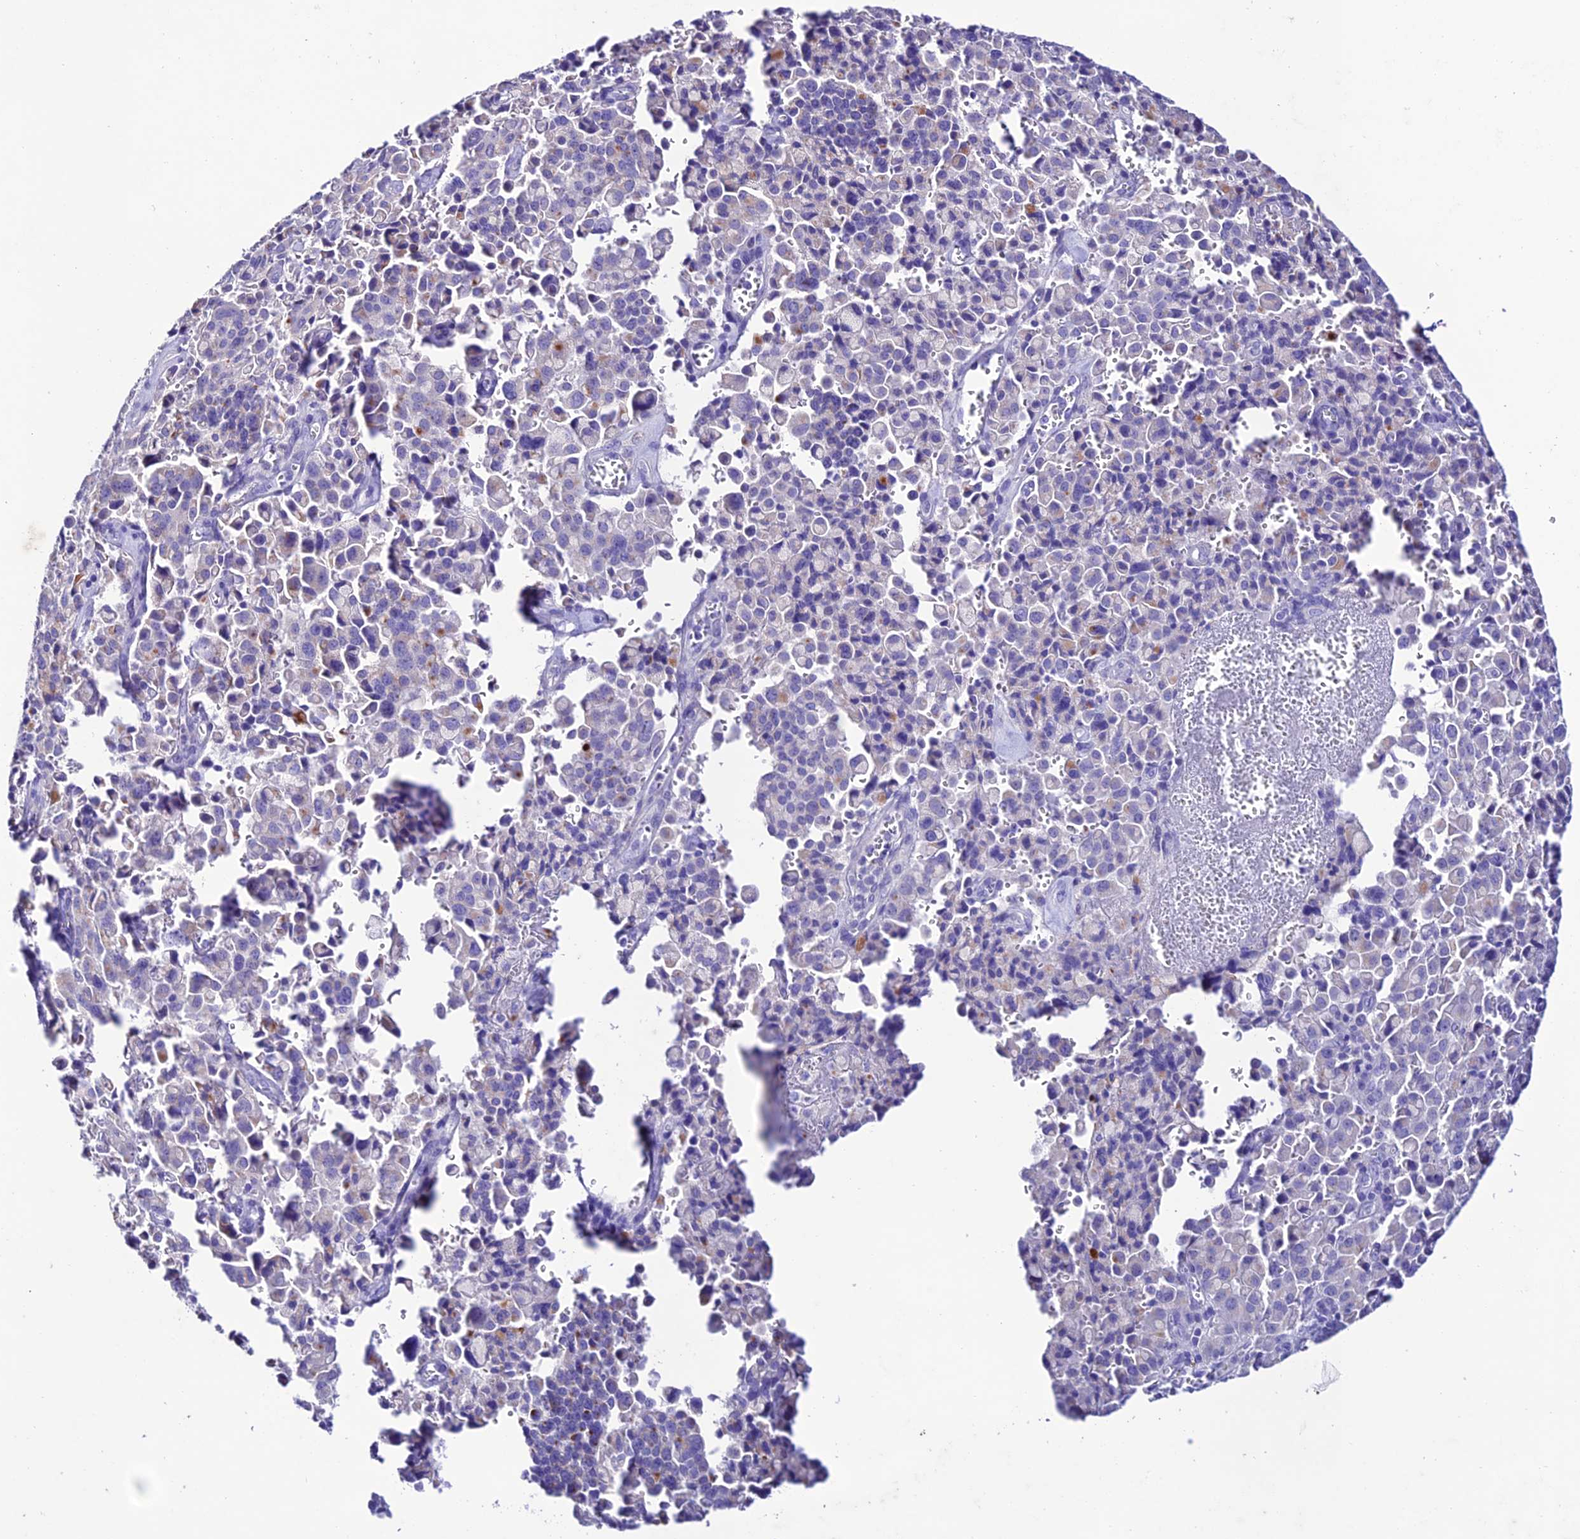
{"staining": {"intensity": "negative", "quantity": "none", "location": "none"}, "tissue": "pancreatic cancer", "cell_type": "Tumor cells", "image_type": "cancer", "snomed": [{"axis": "morphology", "description": "Adenocarcinoma, NOS"}, {"axis": "topography", "description": "Pancreas"}], "caption": "Photomicrograph shows no protein expression in tumor cells of pancreatic adenocarcinoma tissue. (Brightfield microscopy of DAB (3,3'-diaminobenzidine) immunohistochemistry (IHC) at high magnification).", "gene": "NLRP6", "patient": {"sex": "male", "age": 65}}